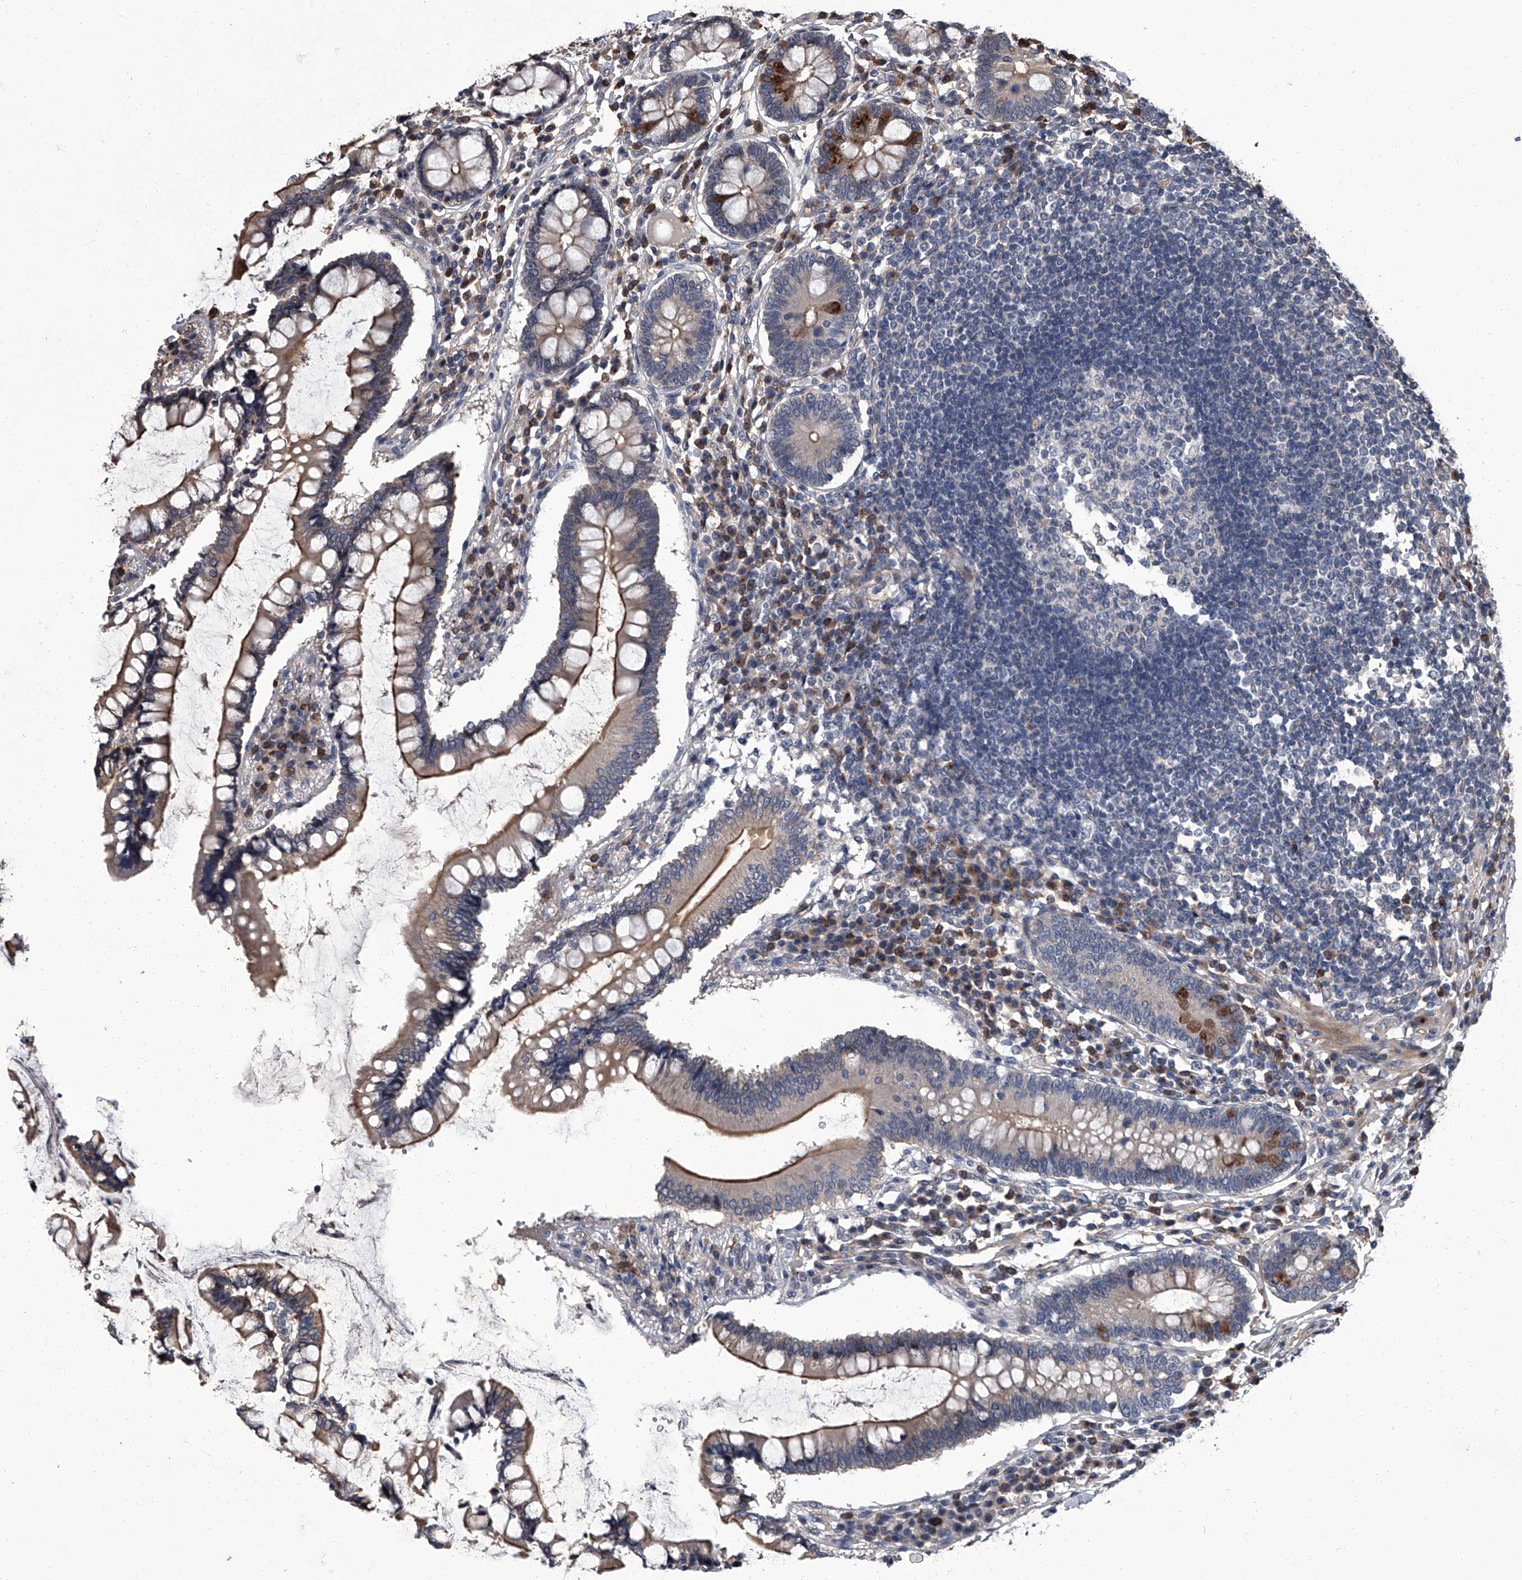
{"staining": {"intensity": "weak", "quantity": ">75%", "location": "cytoplasmic/membranous"}, "tissue": "colon", "cell_type": "Endothelial cells", "image_type": "normal", "snomed": [{"axis": "morphology", "description": "Normal tissue, NOS"}, {"axis": "topography", "description": "Colon"}], "caption": "An image of human colon stained for a protein shows weak cytoplasmic/membranous brown staining in endothelial cells.", "gene": "SIRT4", "patient": {"sex": "female", "age": 79}}